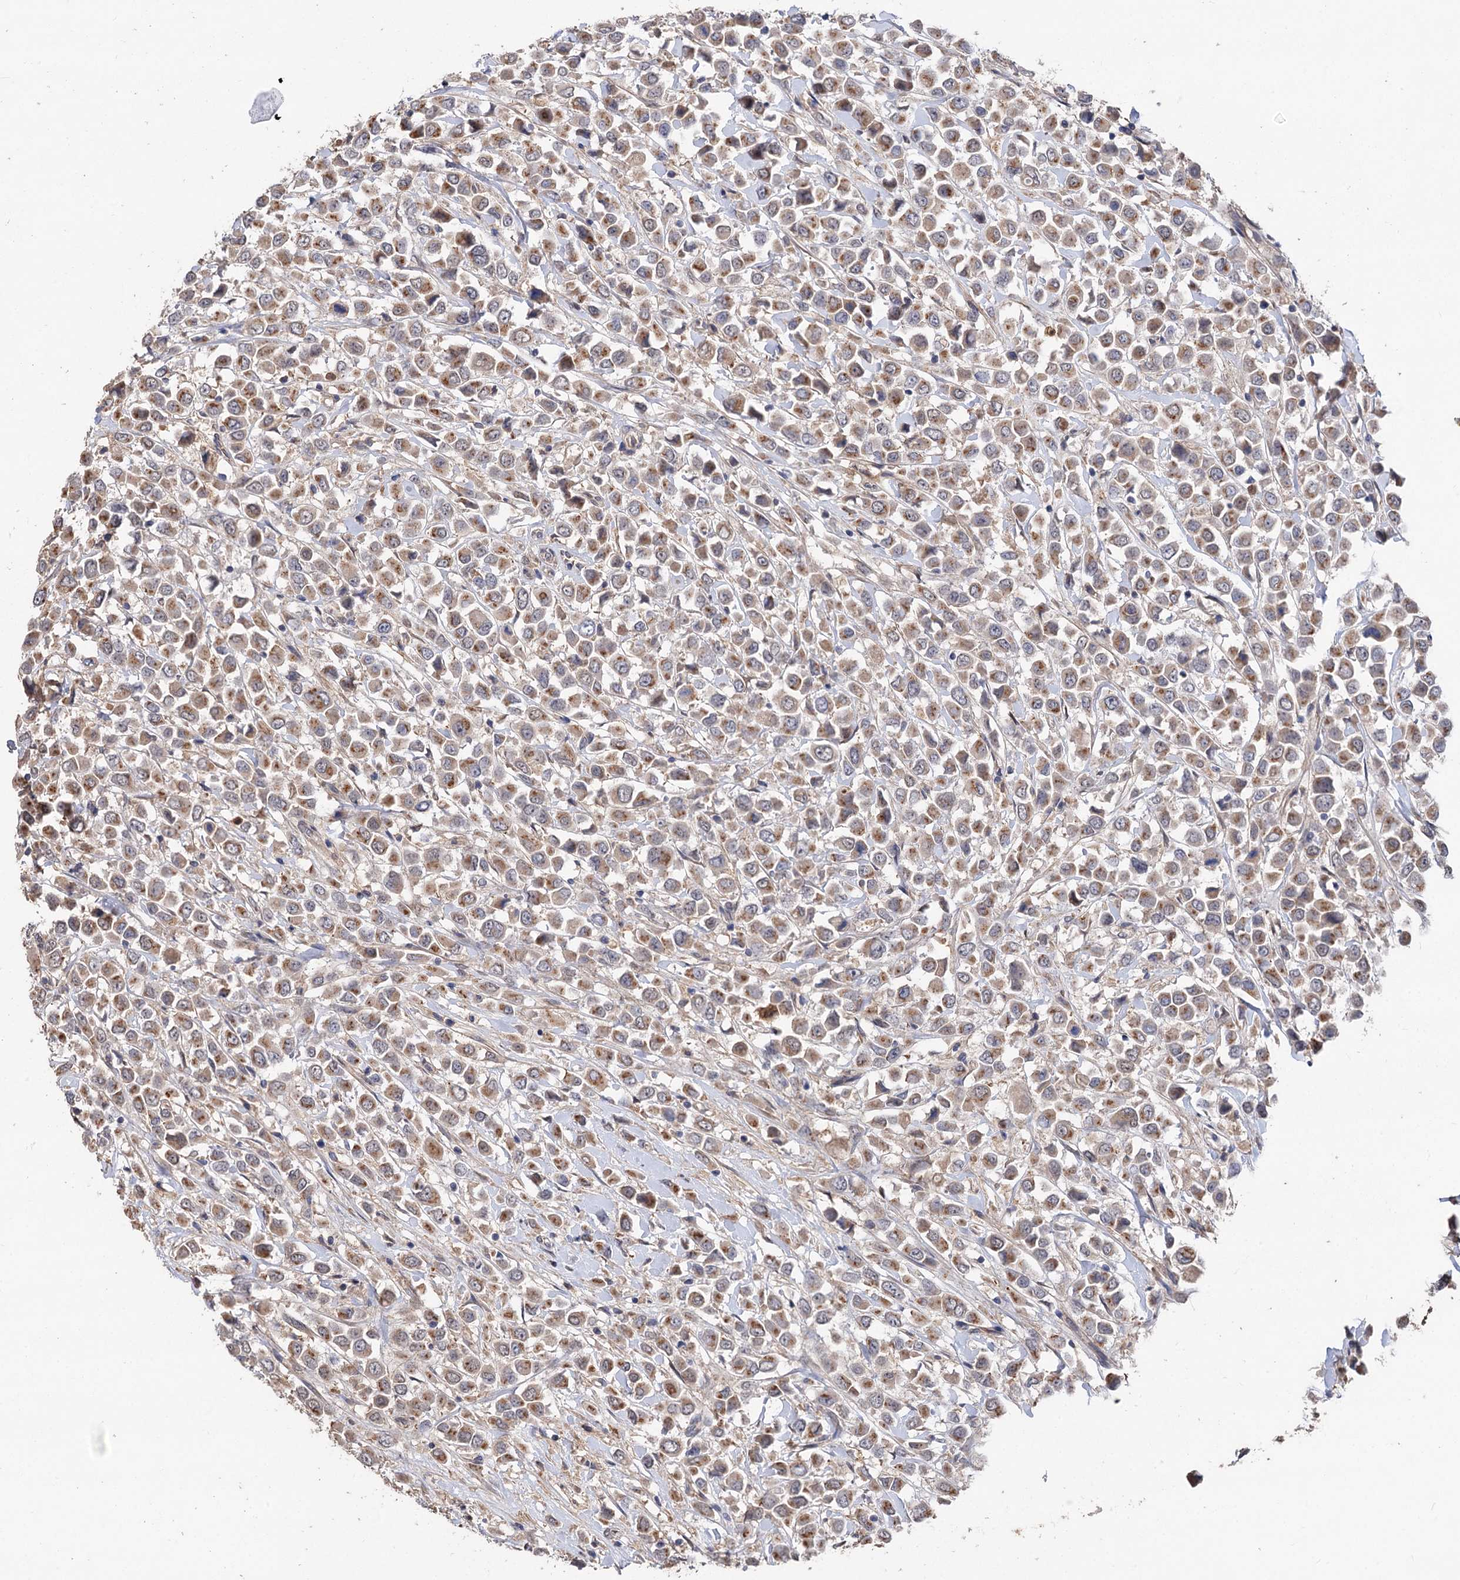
{"staining": {"intensity": "moderate", "quantity": ">75%", "location": "cytoplasmic/membranous"}, "tissue": "breast cancer", "cell_type": "Tumor cells", "image_type": "cancer", "snomed": [{"axis": "morphology", "description": "Duct carcinoma"}, {"axis": "topography", "description": "Breast"}], "caption": "A micrograph of human breast cancer stained for a protein displays moderate cytoplasmic/membranous brown staining in tumor cells. (DAB (3,3'-diaminobenzidine) IHC with brightfield microscopy, high magnification).", "gene": "NUDCD2", "patient": {"sex": "female", "age": 61}}